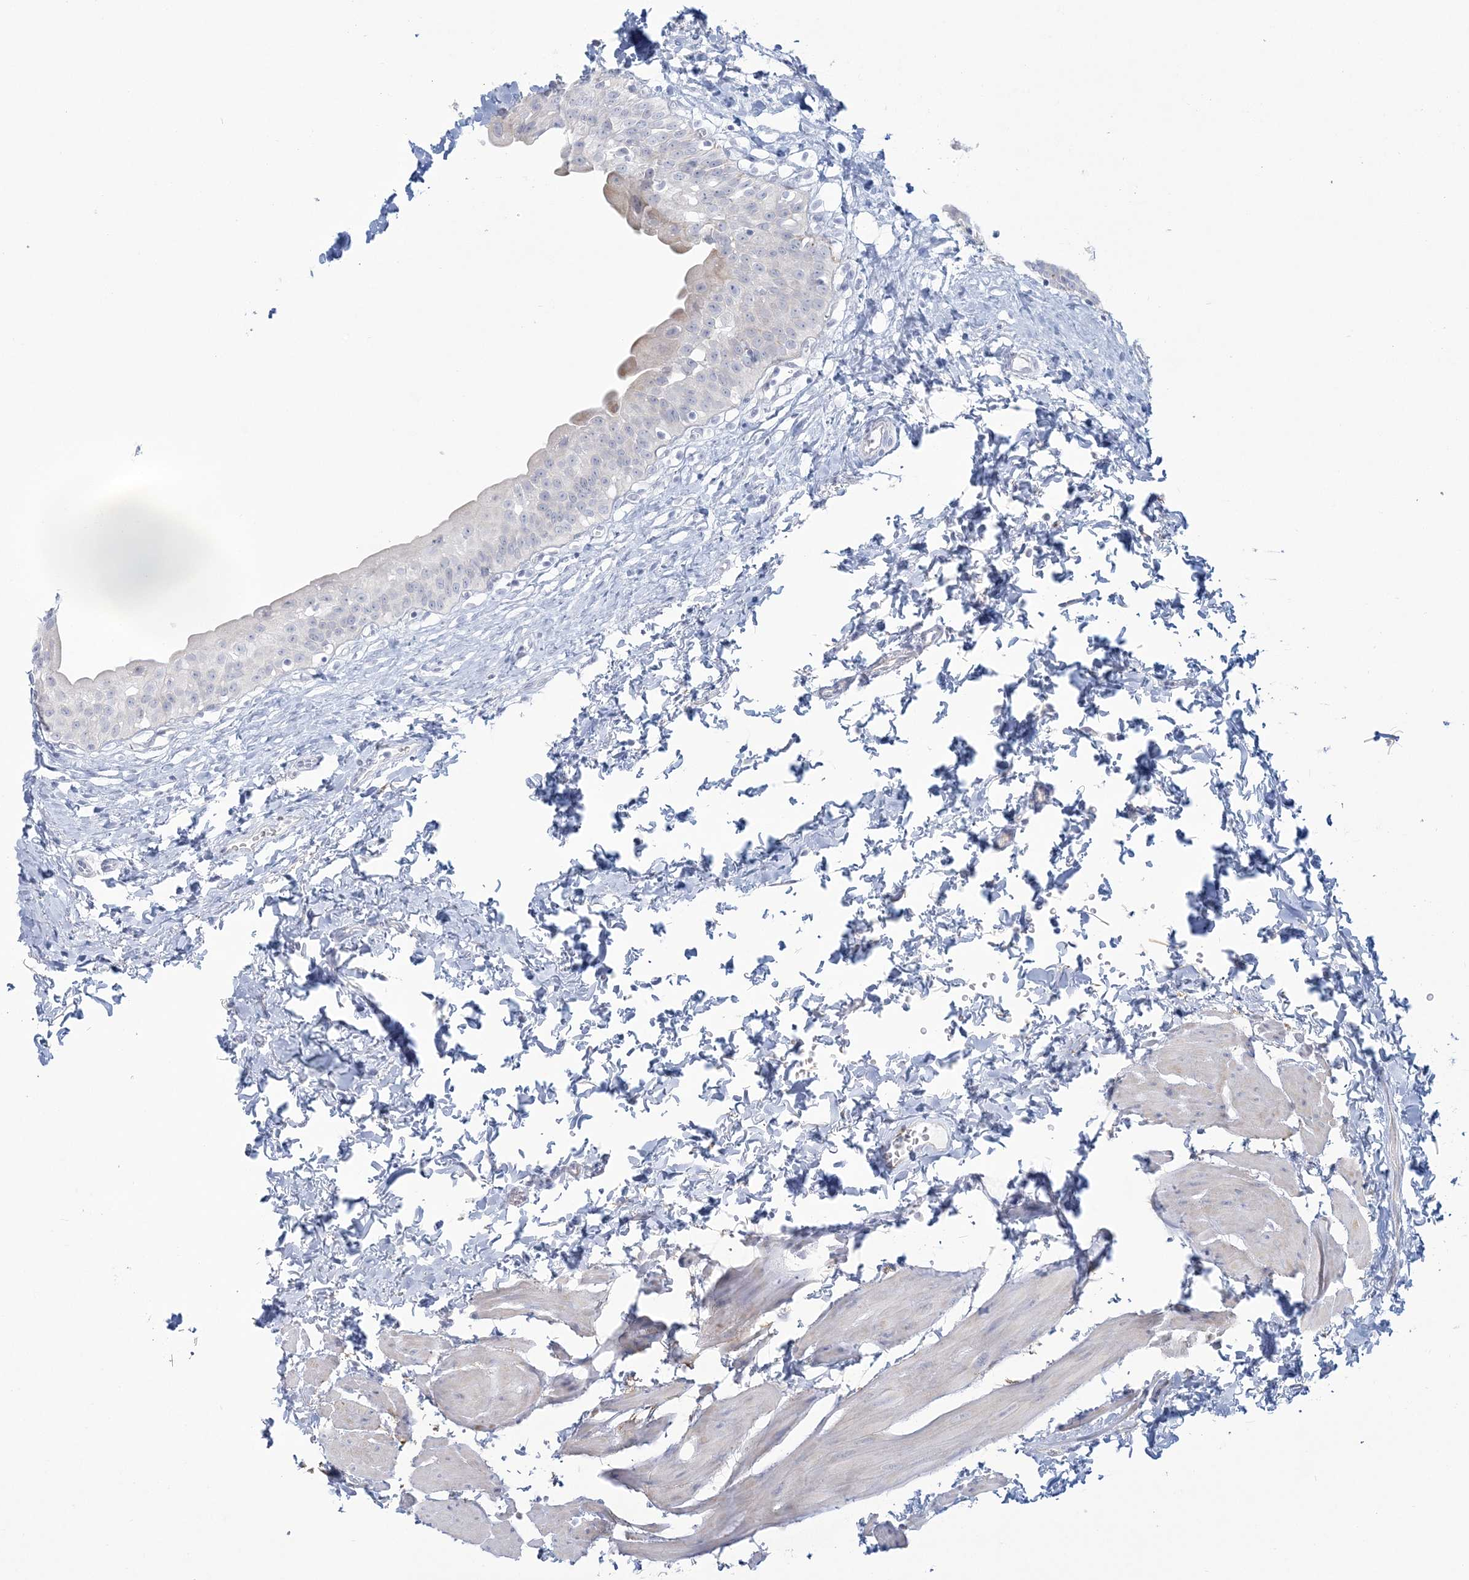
{"staining": {"intensity": "weak", "quantity": "<25%", "location": "cytoplasmic/membranous"}, "tissue": "urinary bladder", "cell_type": "Urothelial cells", "image_type": "normal", "snomed": [{"axis": "morphology", "description": "Normal tissue, NOS"}, {"axis": "topography", "description": "Urinary bladder"}], "caption": "High power microscopy image of an IHC image of unremarkable urinary bladder, revealing no significant positivity in urothelial cells.", "gene": "ENSG00000288637", "patient": {"sex": "male", "age": 51}}